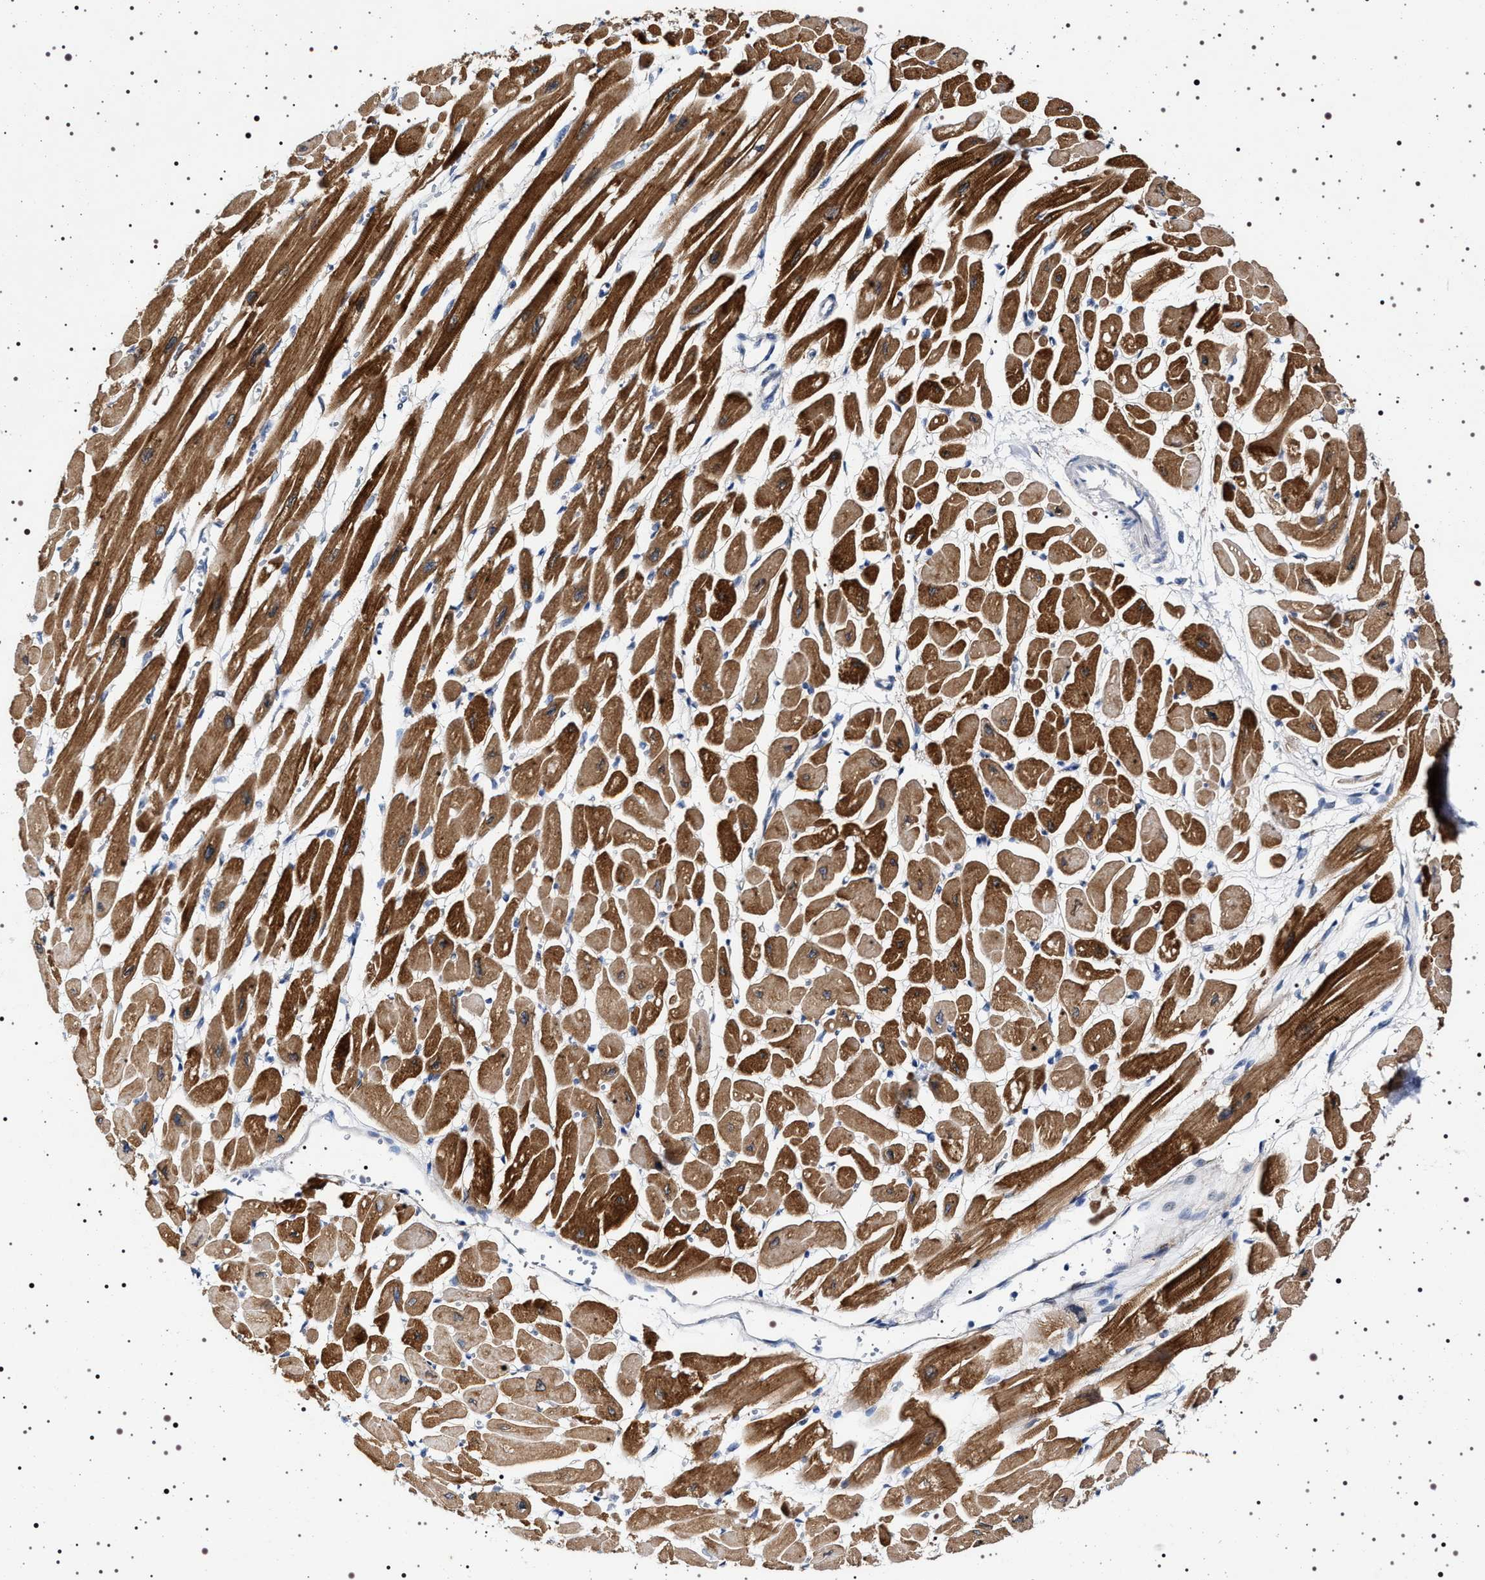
{"staining": {"intensity": "strong", "quantity": ">75%", "location": "cytoplasmic/membranous"}, "tissue": "heart muscle", "cell_type": "Cardiomyocytes", "image_type": "normal", "snomed": [{"axis": "morphology", "description": "Normal tissue, NOS"}, {"axis": "topography", "description": "Heart"}], "caption": "Immunohistochemical staining of normal human heart muscle demonstrates strong cytoplasmic/membranous protein positivity in about >75% of cardiomyocytes. (IHC, brightfield microscopy, high magnification).", "gene": "NAALADL2", "patient": {"sex": "female", "age": 54}}